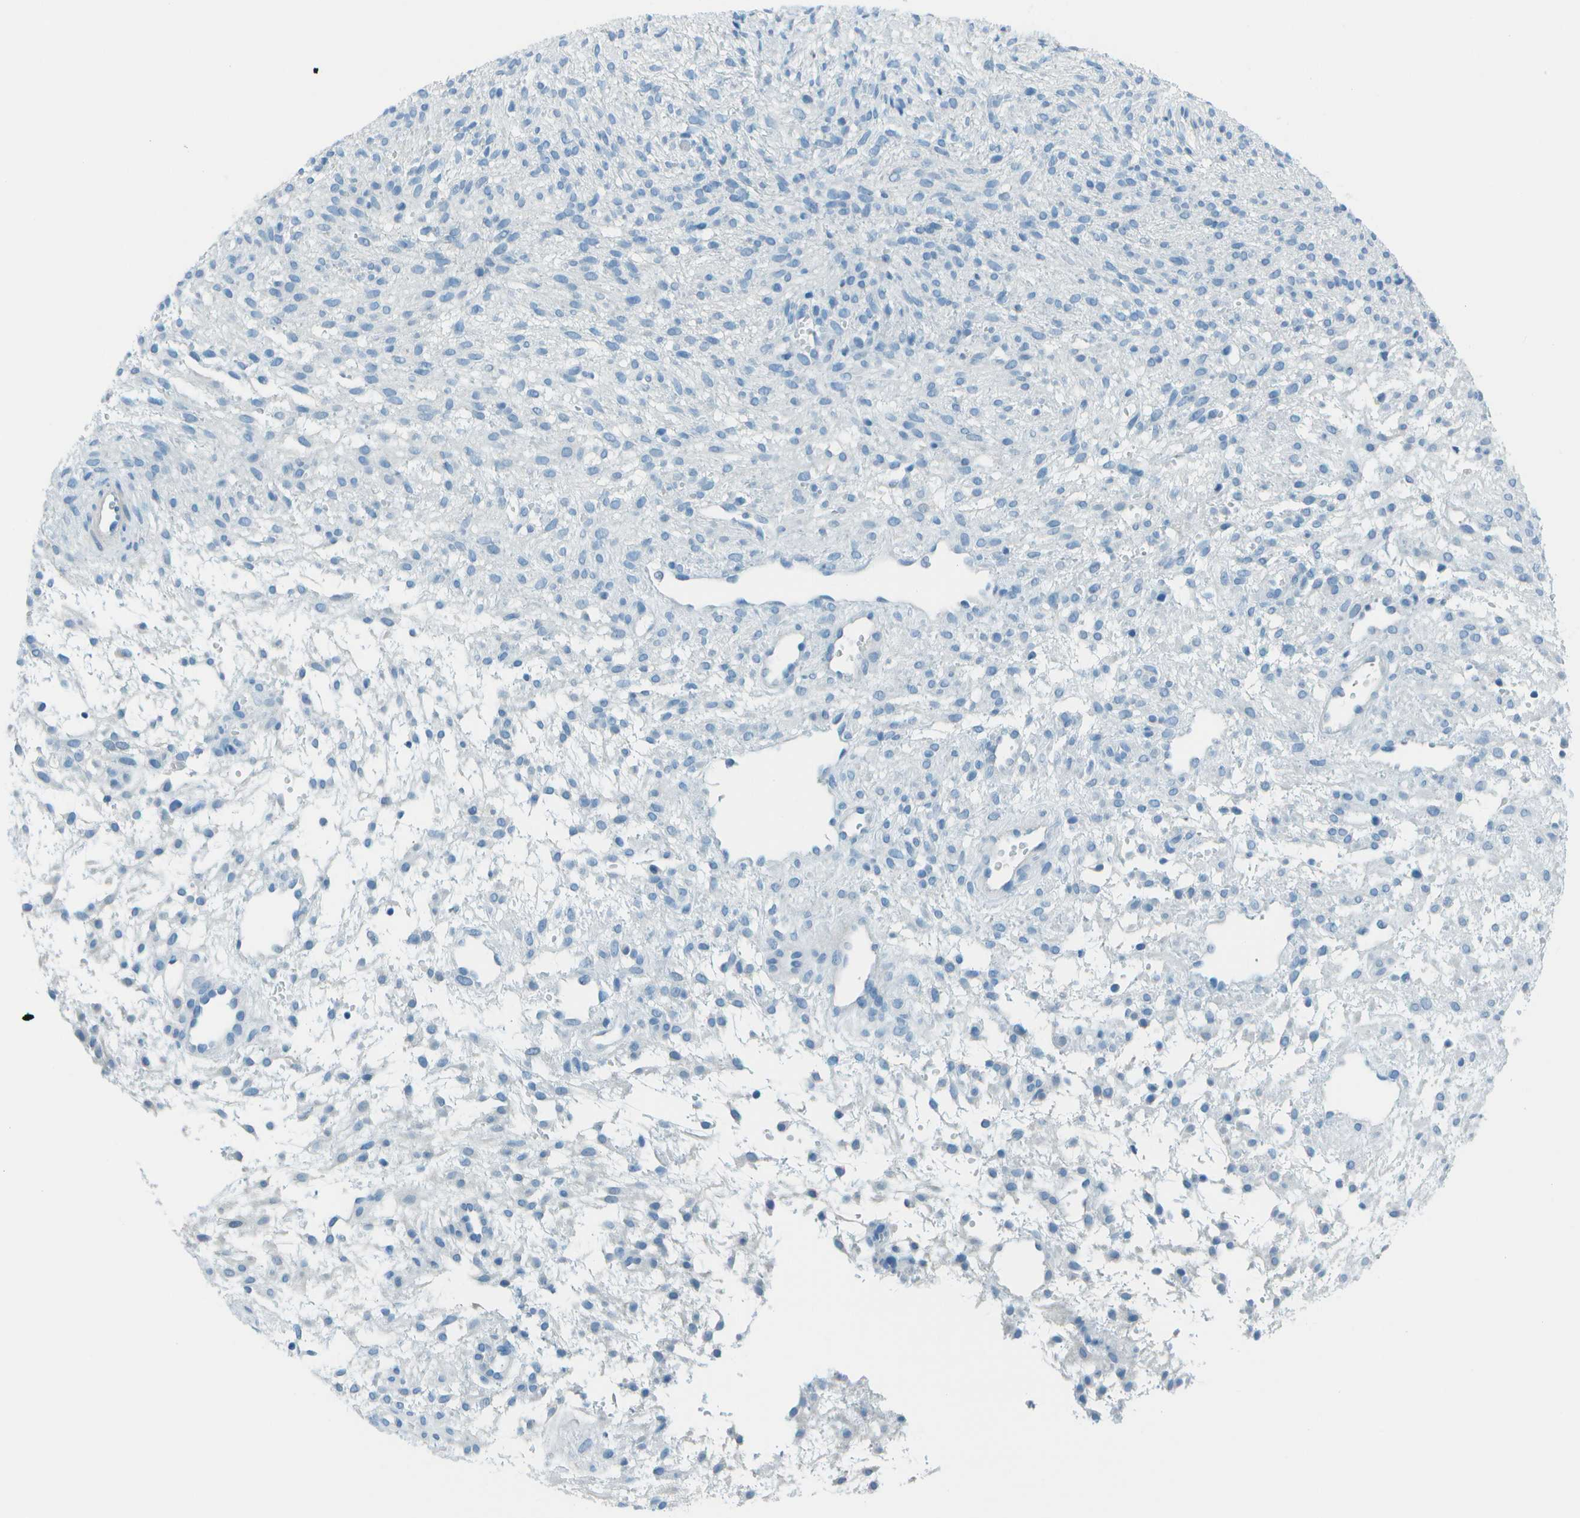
{"staining": {"intensity": "negative", "quantity": "none", "location": "none"}, "tissue": "ovary", "cell_type": "Ovarian stroma cells", "image_type": "normal", "snomed": [{"axis": "morphology", "description": "Normal tissue, NOS"}, {"axis": "morphology", "description": "Cyst, NOS"}, {"axis": "topography", "description": "Ovary"}], "caption": "DAB (3,3'-diaminobenzidine) immunohistochemical staining of normal ovary exhibits no significant positivity in ovarian stroma cells.", "gene": "FGF1", "patient": {"sex": "female", "age": 18}}